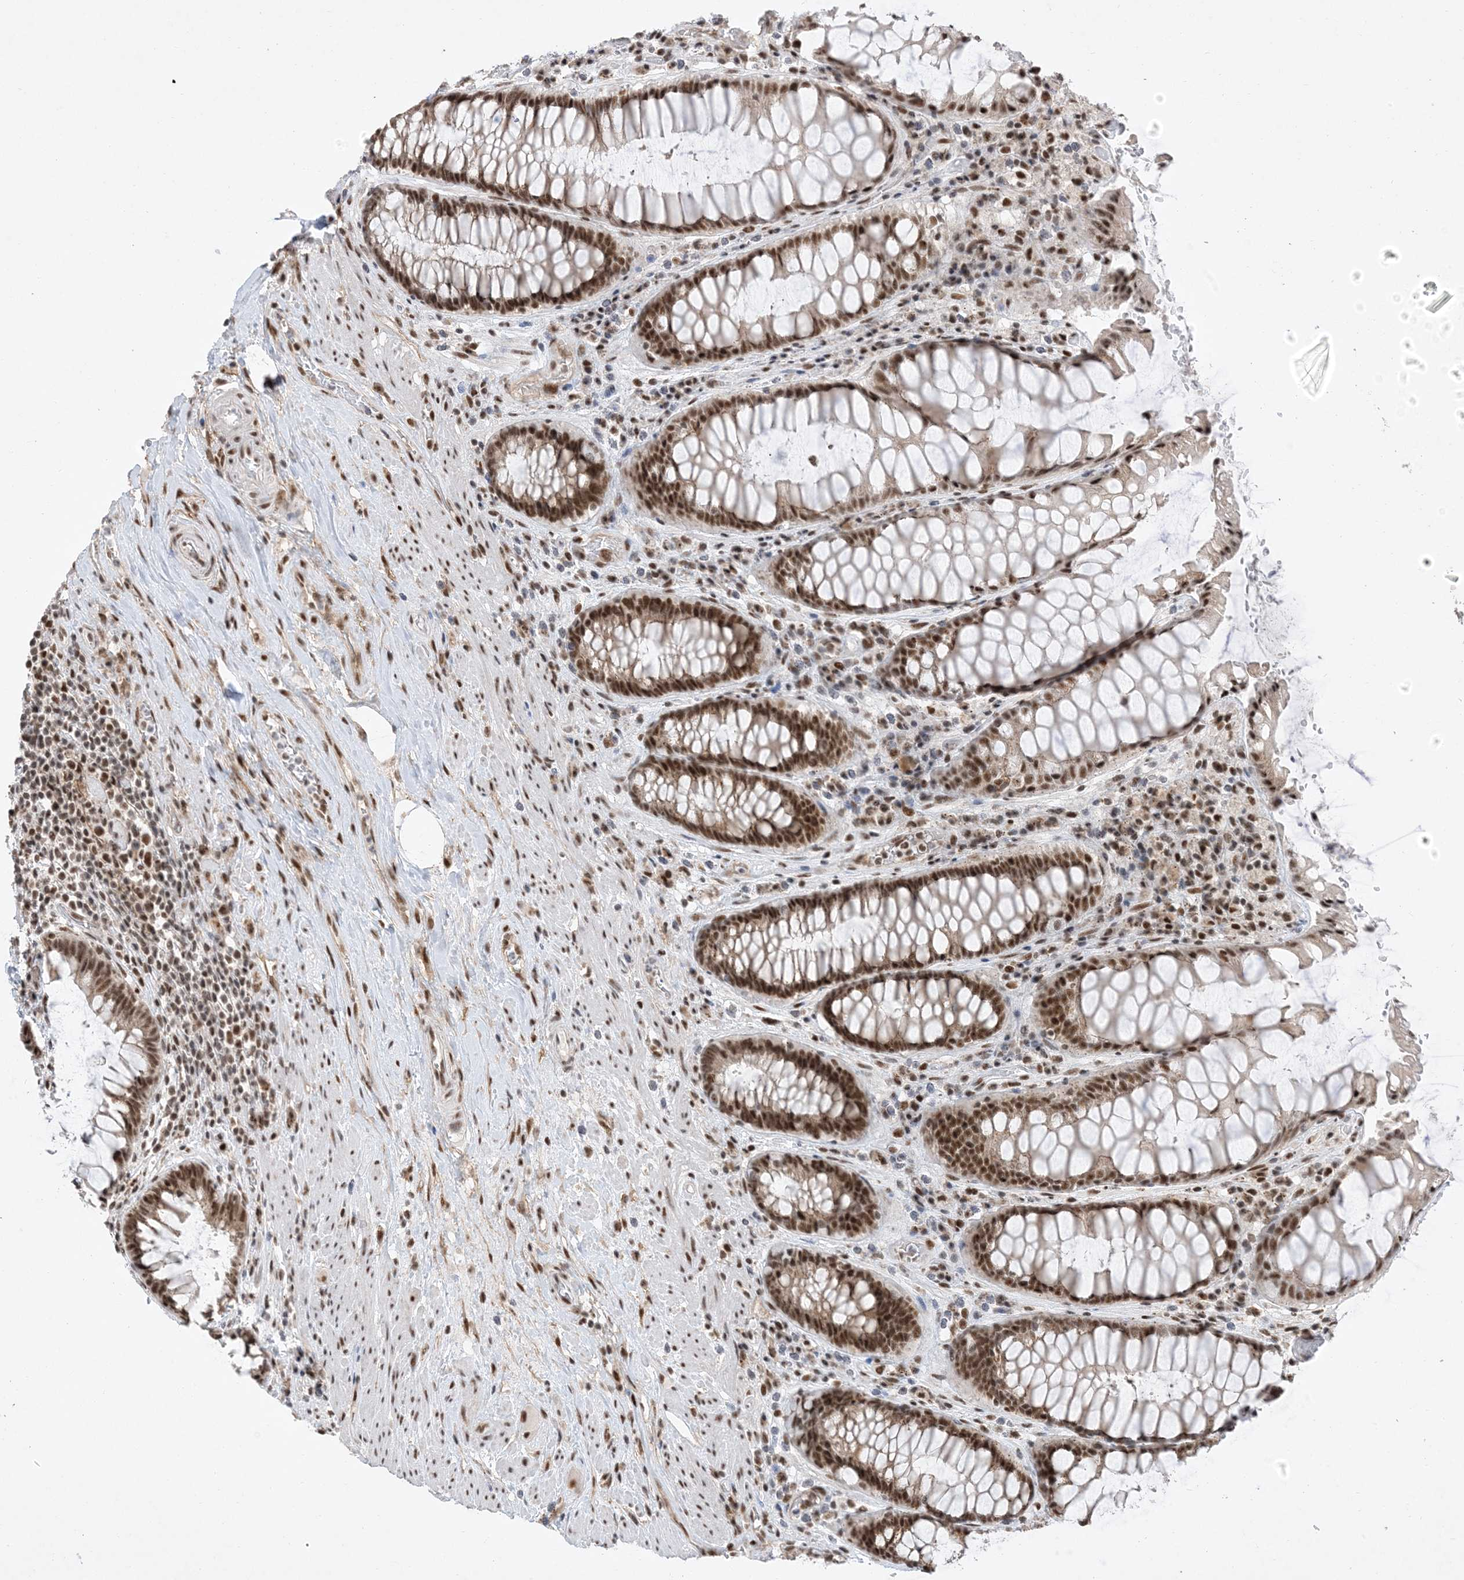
{"staining": {"intensity": "strong", "quantity": ">75%", "location": "nuclear"}, "tissue": "rectum", "cell_type": "Glandular cells", "image_type": "normal", "snomed": [{"axis": "morphology", "description": "Normal tissue, NOS"}, {"axis": "topography", "description": "Rectum"}], "caption": "An image of rectum stained for a protein reveals strong nuclear brown staining in glandular cells.", "gene": "SF3A3", "patient": {"sex": "male", "age": 64}}